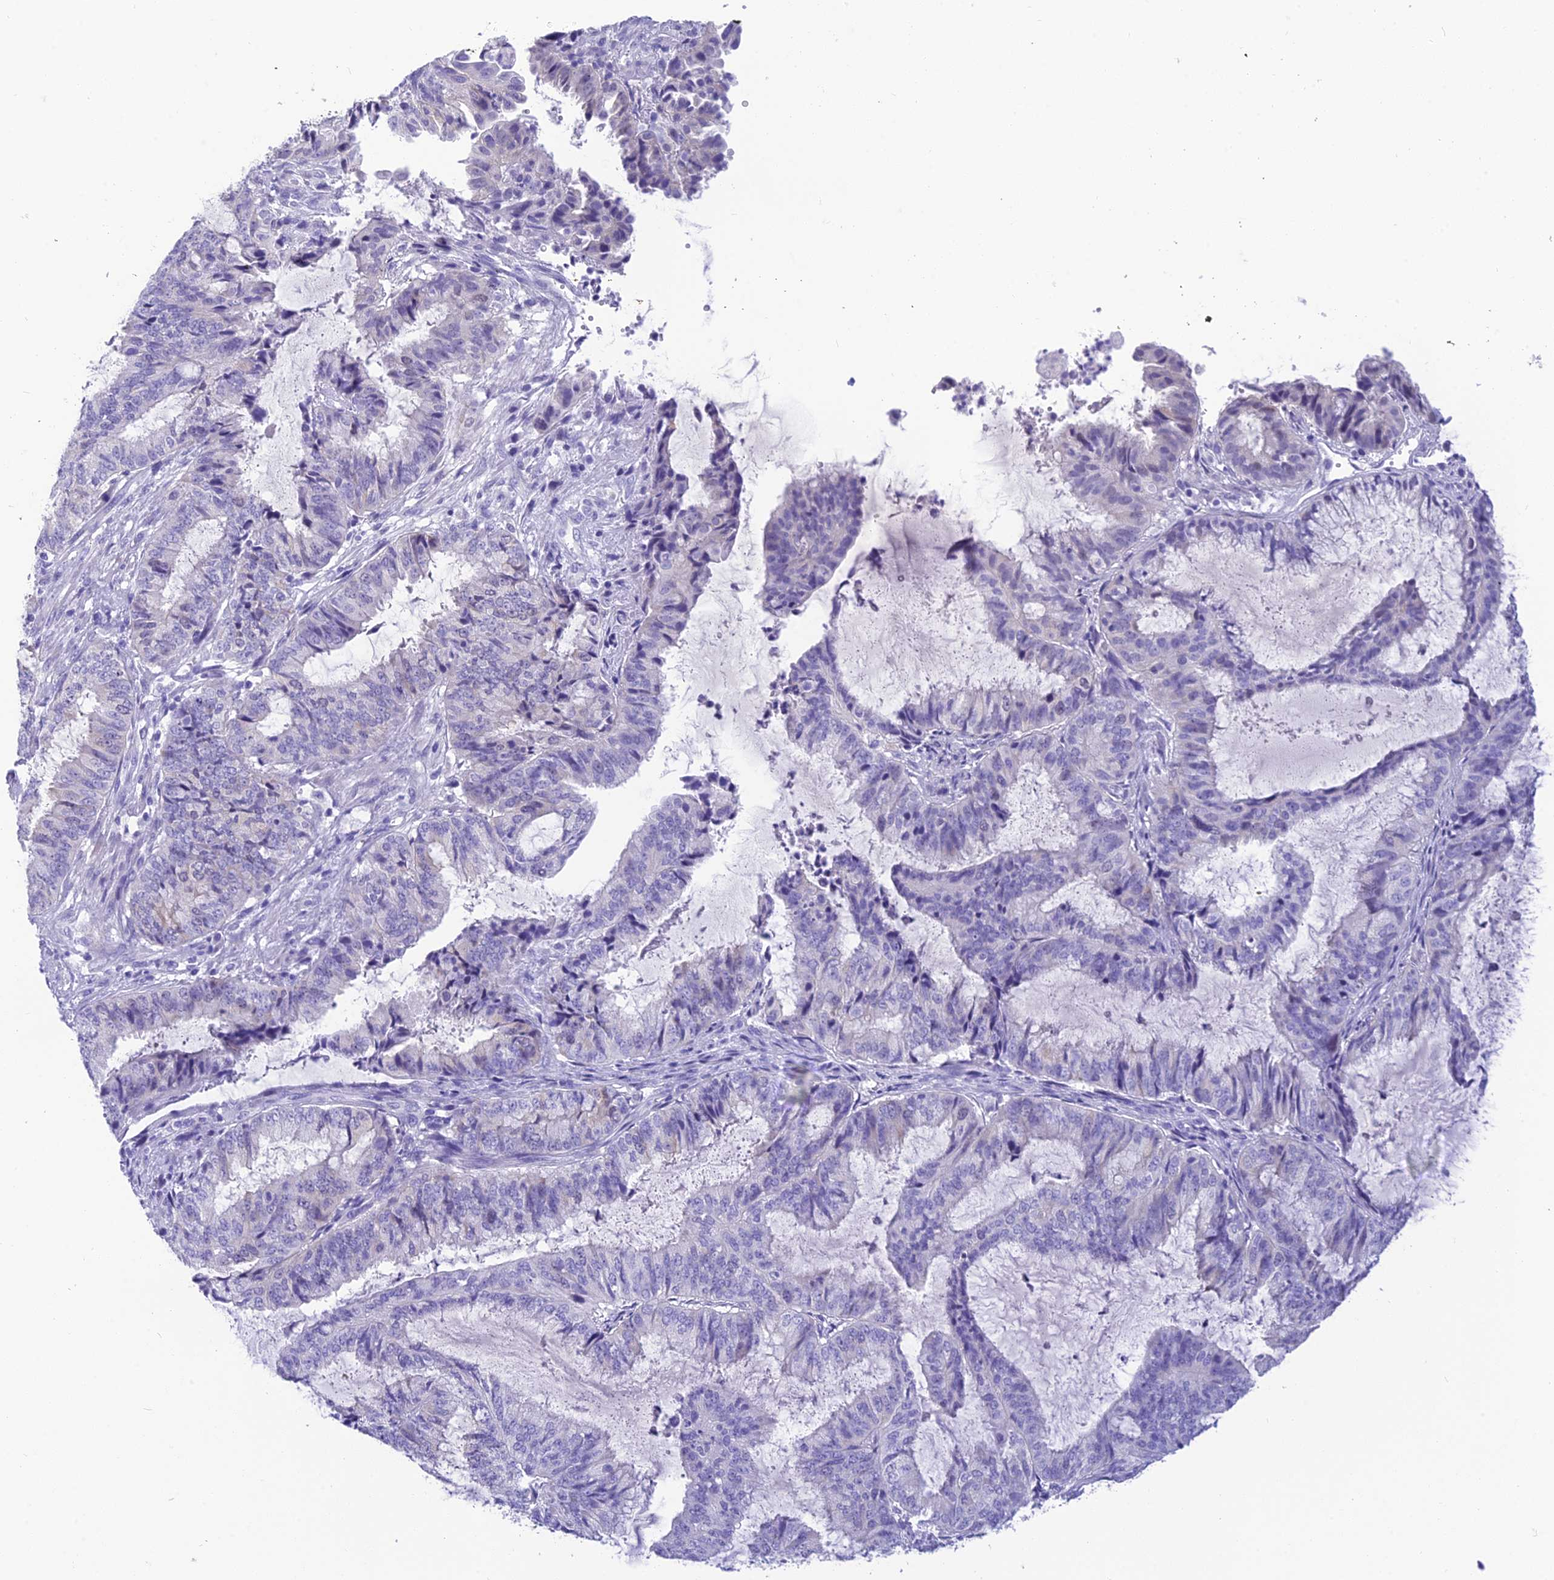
{"staining": {"intensity": "negative", "quantity": "none", "location": "none"}, "tissue": "endometrial cancer", "cell_type": "Tumor cells", "image_type": "cancer", "snomed": [{"axis": "morphology", "description": "Adenocarcinoma, NOS"}, {"axis": "topography", "description": "Endometrium"}], "caption": "Immunohistochemistry histopathology image of endometrial cancer (adenocarcinoma) stained for a protein (brown), which shows no expression in tumor cells.", "gene": "KDELR3", "patient": {"sex": "female", "age": 51}}